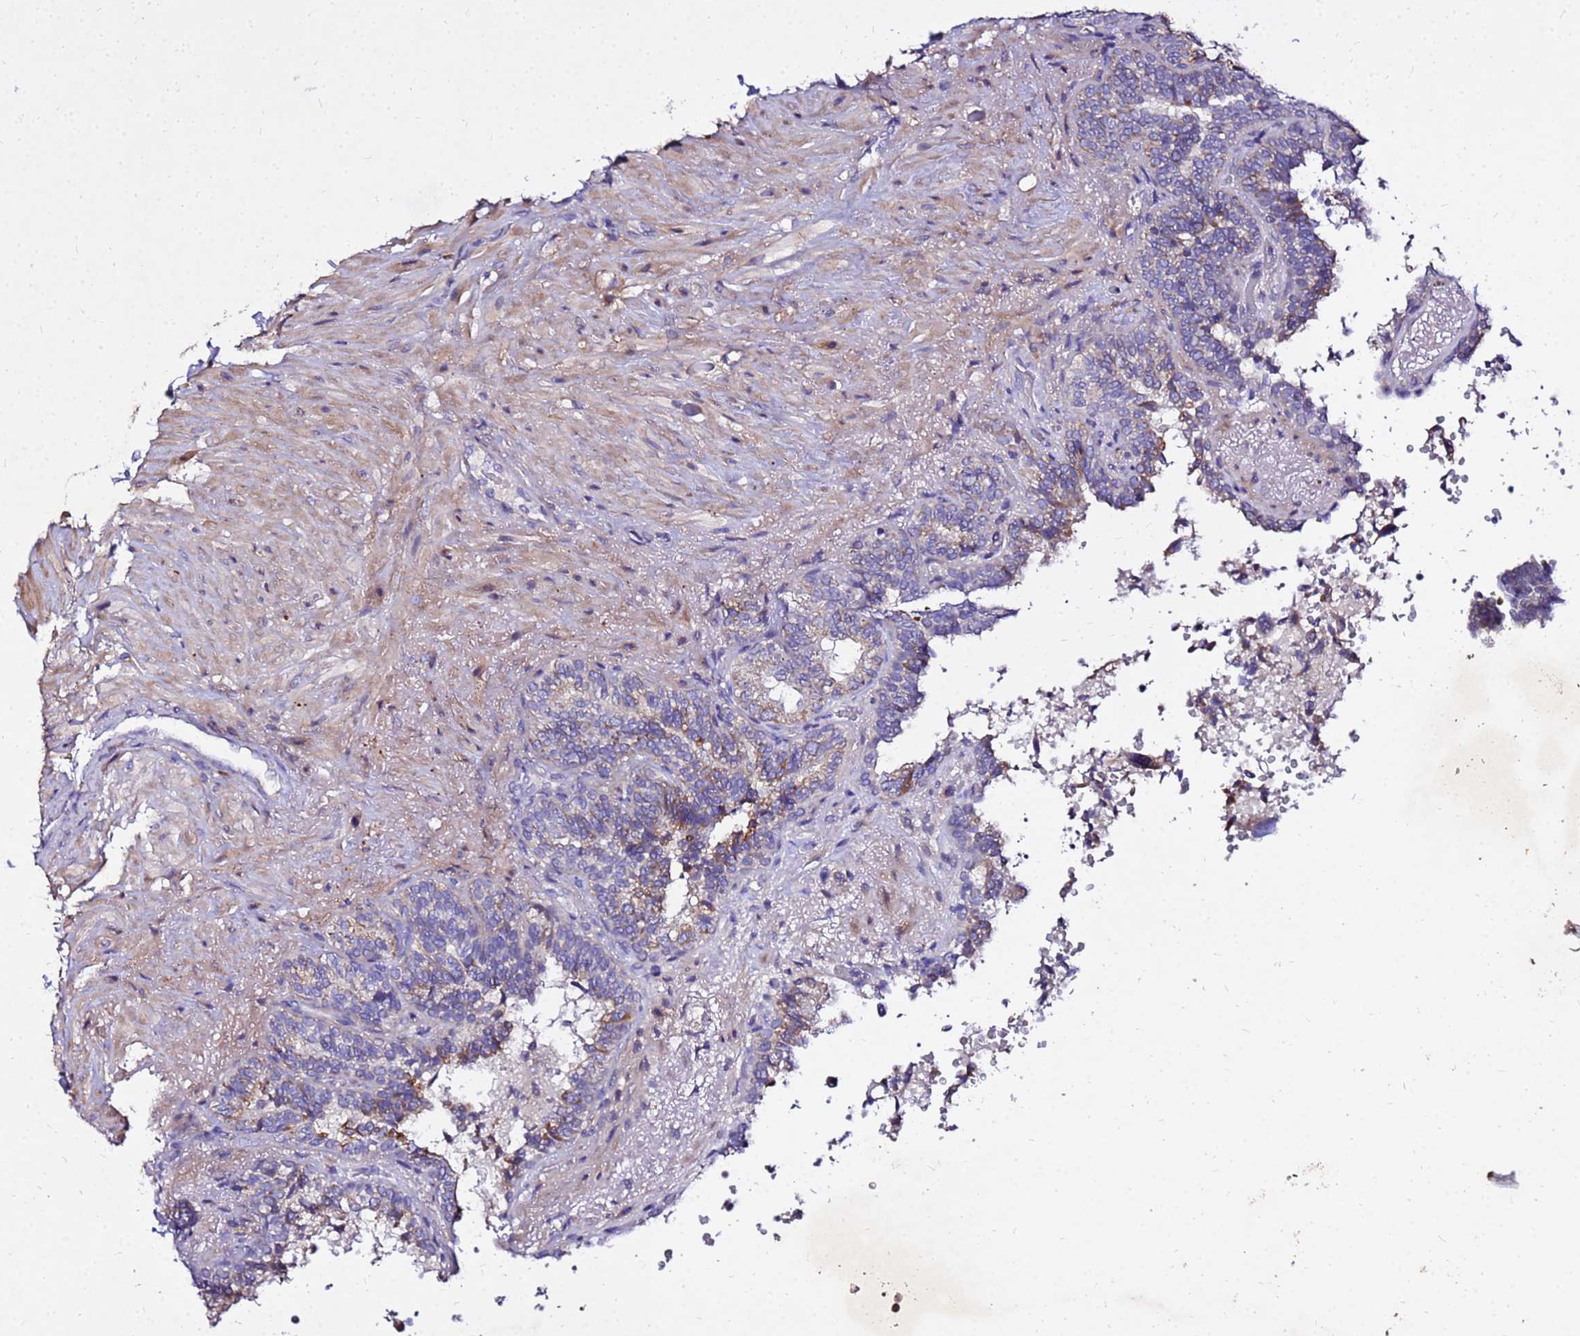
{"staining": {"intensity": "moderate", "quantity": "<25%", "location": "cytoplasmic/membranous"}, "tissue": "seminal vesicle", "cell_type": "Glandular cells", "image_type": "normal", "snomed": [{"axis": "morphology", "description": "Normal tissue, NOS"}, {"axis": "topography", "description": "Seminal veicle"}, {"axis": "topography", "description": "Peripheral nerve tissue"}], "caption": "Seminal vesicle stained with IHC shows moderate cytoplasmic/membranous staining in approximately <25% of glandular cells.", "gene": "COX14", "patient": {"sex": "male", "age": 63}}